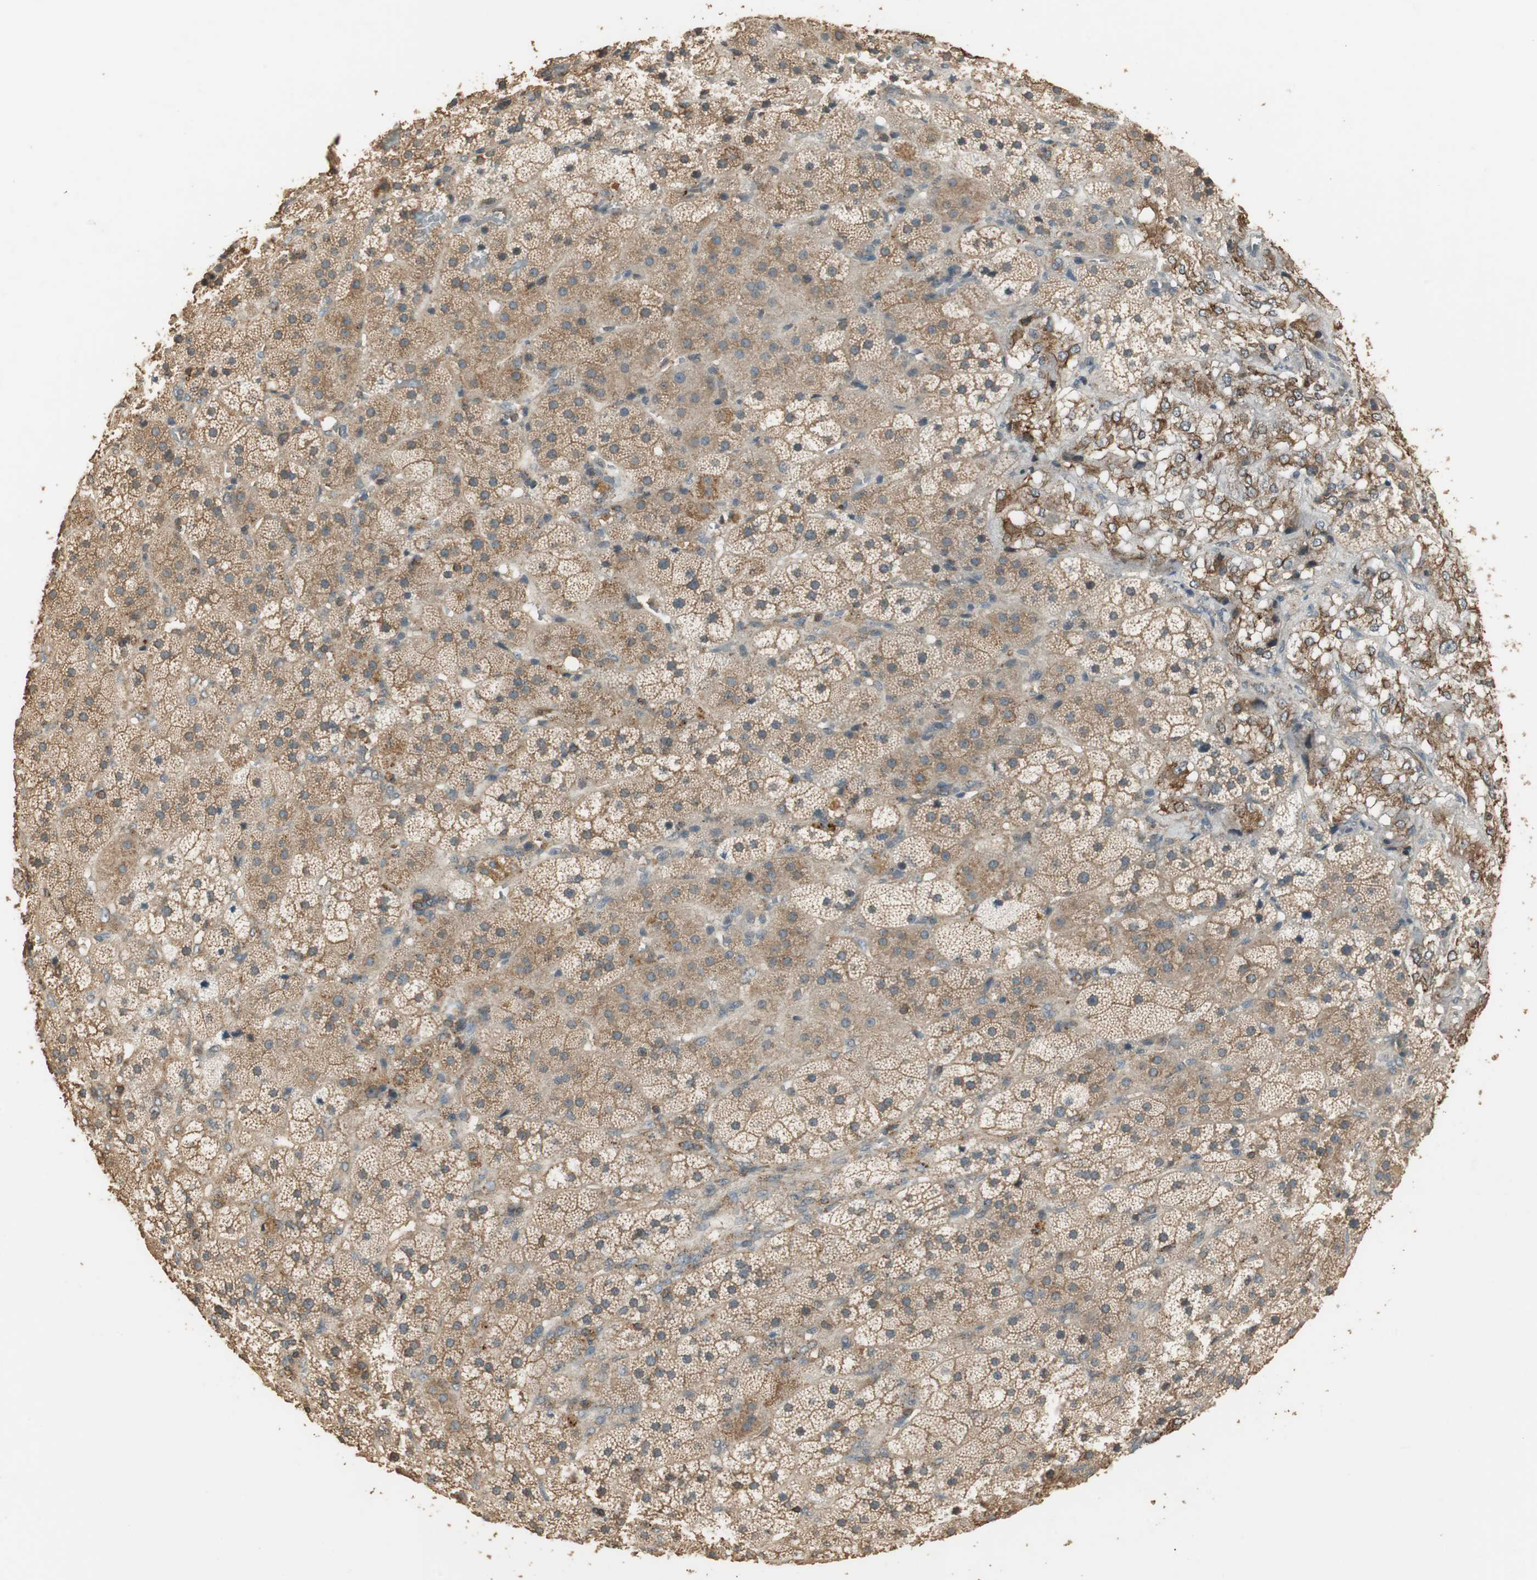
{"staining": {"intensity": "weak", "quantity": "25%-75%", "location": "cytoplasmic/membranous"}, "tissue": "adrenal gland", "cell_type": "Glandular cells", "image_type": "normal", "snomed": [{"axis": "morphology", "description": "Normal tissue, NOS"}, {"axis": "topography", "description": "Adrenal gland"}], "caption": "DAB immunohistochemical staining of normal human adrenal gland shows weak cytoplasmic/membranous protein positivity in approximately 25%-75% of glandular cells.", "gene": "USP2", "patient": {"sex": "female", "age": 44}}